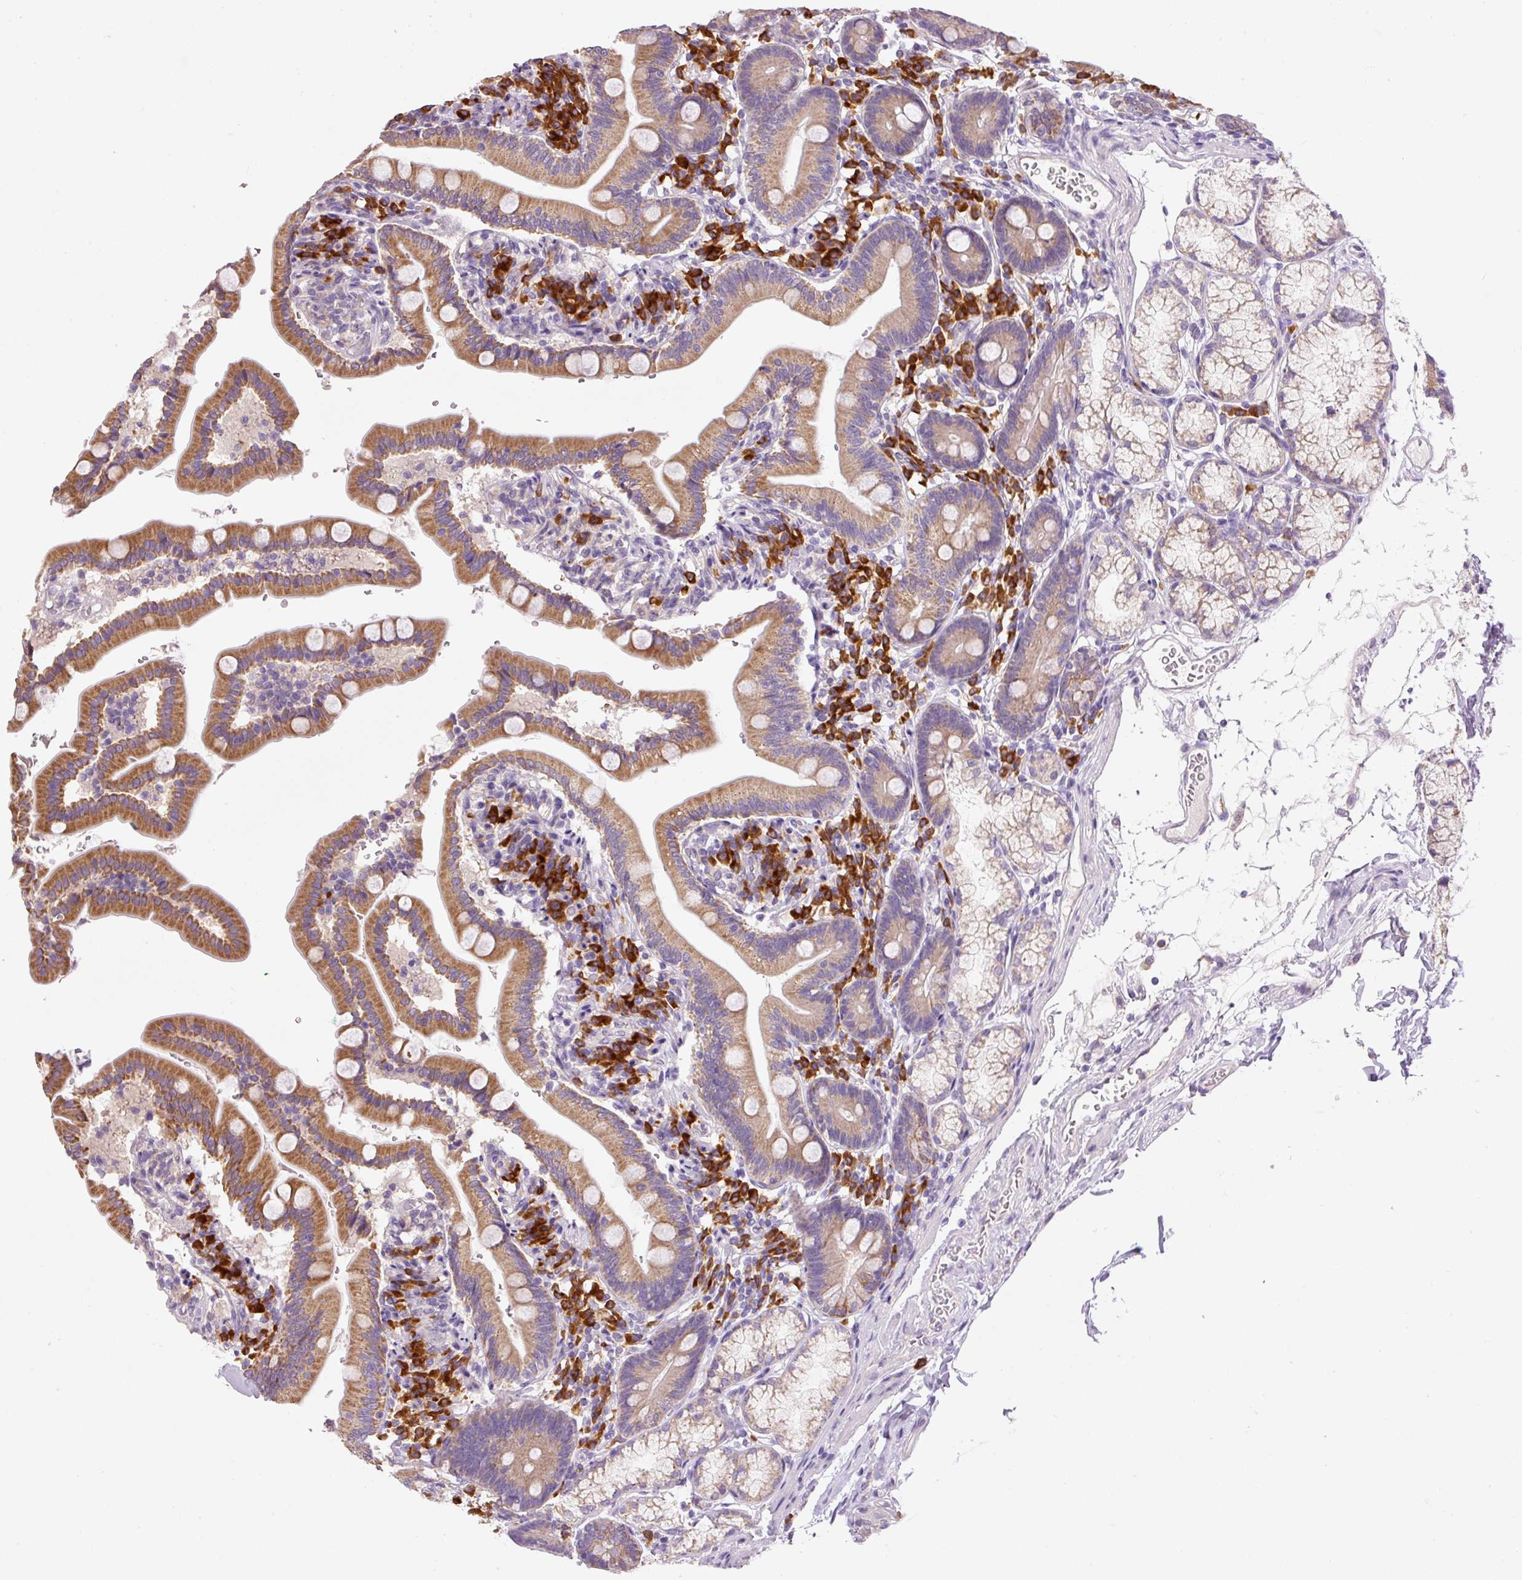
{"staining": {"intensity": "moderate", "quantity": ">75%", "location": "cytoplasmic/membranous"}, "tissue": "duodenum", "cell_type": "Glandular cells", "image_type": "normal", "snomed": [{"axis": "morphology", "description": "Normal tissue, NOS"}, {"axis": "topography", "description": "Duodenum"}], "caption": "This image demonstrates IHC staining of normal duodenum, with medium moderate cytoplasmic/membranous staining in approximately >75% of glandular cells.", "gene": "PNPLA5", "patient": {"sex": "female", "age": 67}}